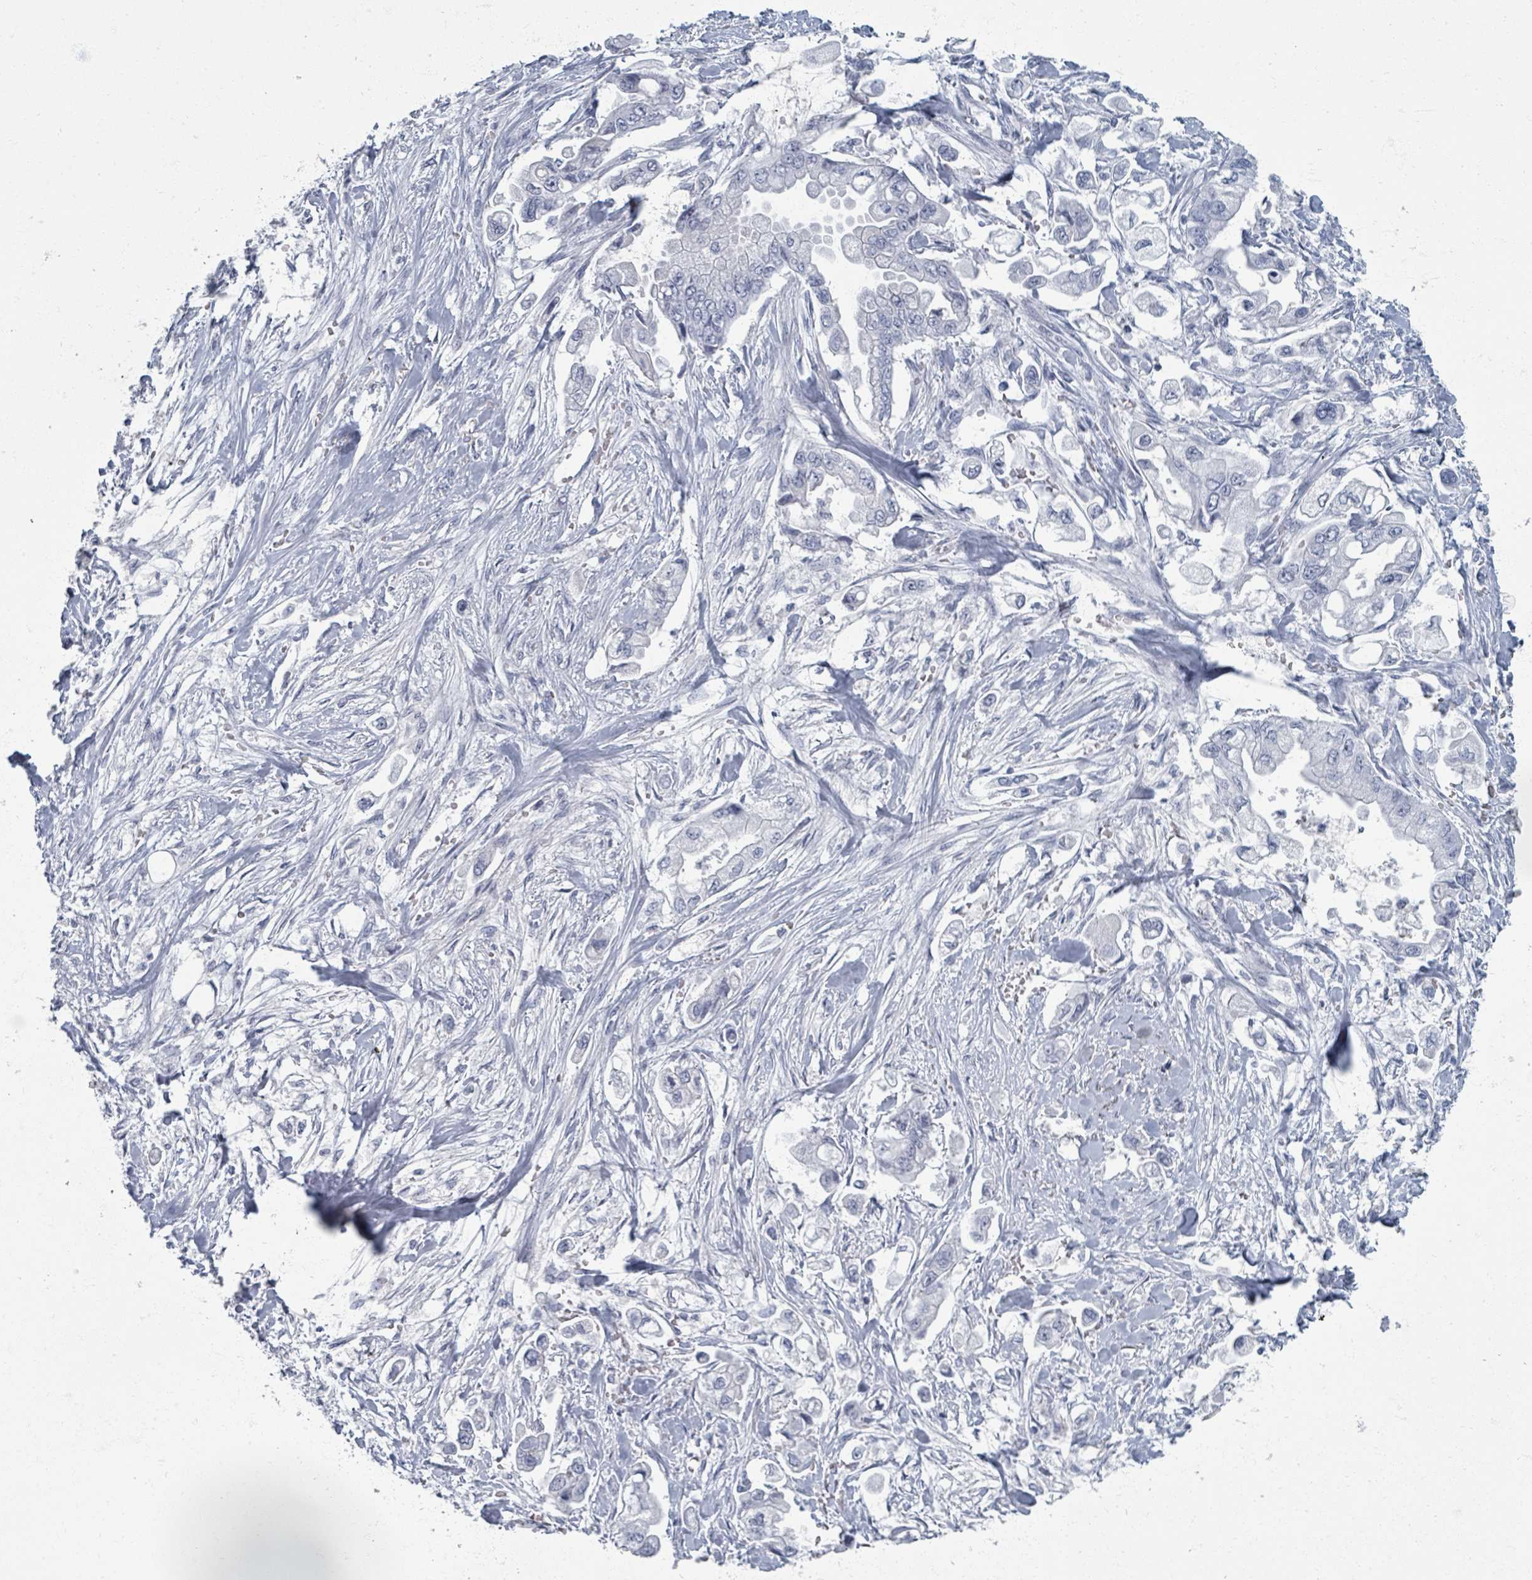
{"staining": {"intensity": "negative", "quantity": "none", "location": "none"}, "tissue": "stomach cancer", "cell_type": "Tumor cells", "image_type": "cancer", "snomed": [{"axis": "morphology", "description": "Adenocarcinoma, NOS"}, {"axis": "topography", "description": "Stomach"}], "caption": "Immunohistochemistry of human adenocarcinoma (stomach) shows no expression in tumor cells.", "gene": "TAS2R1", "patient": {"sex": "male", "age": 62}}